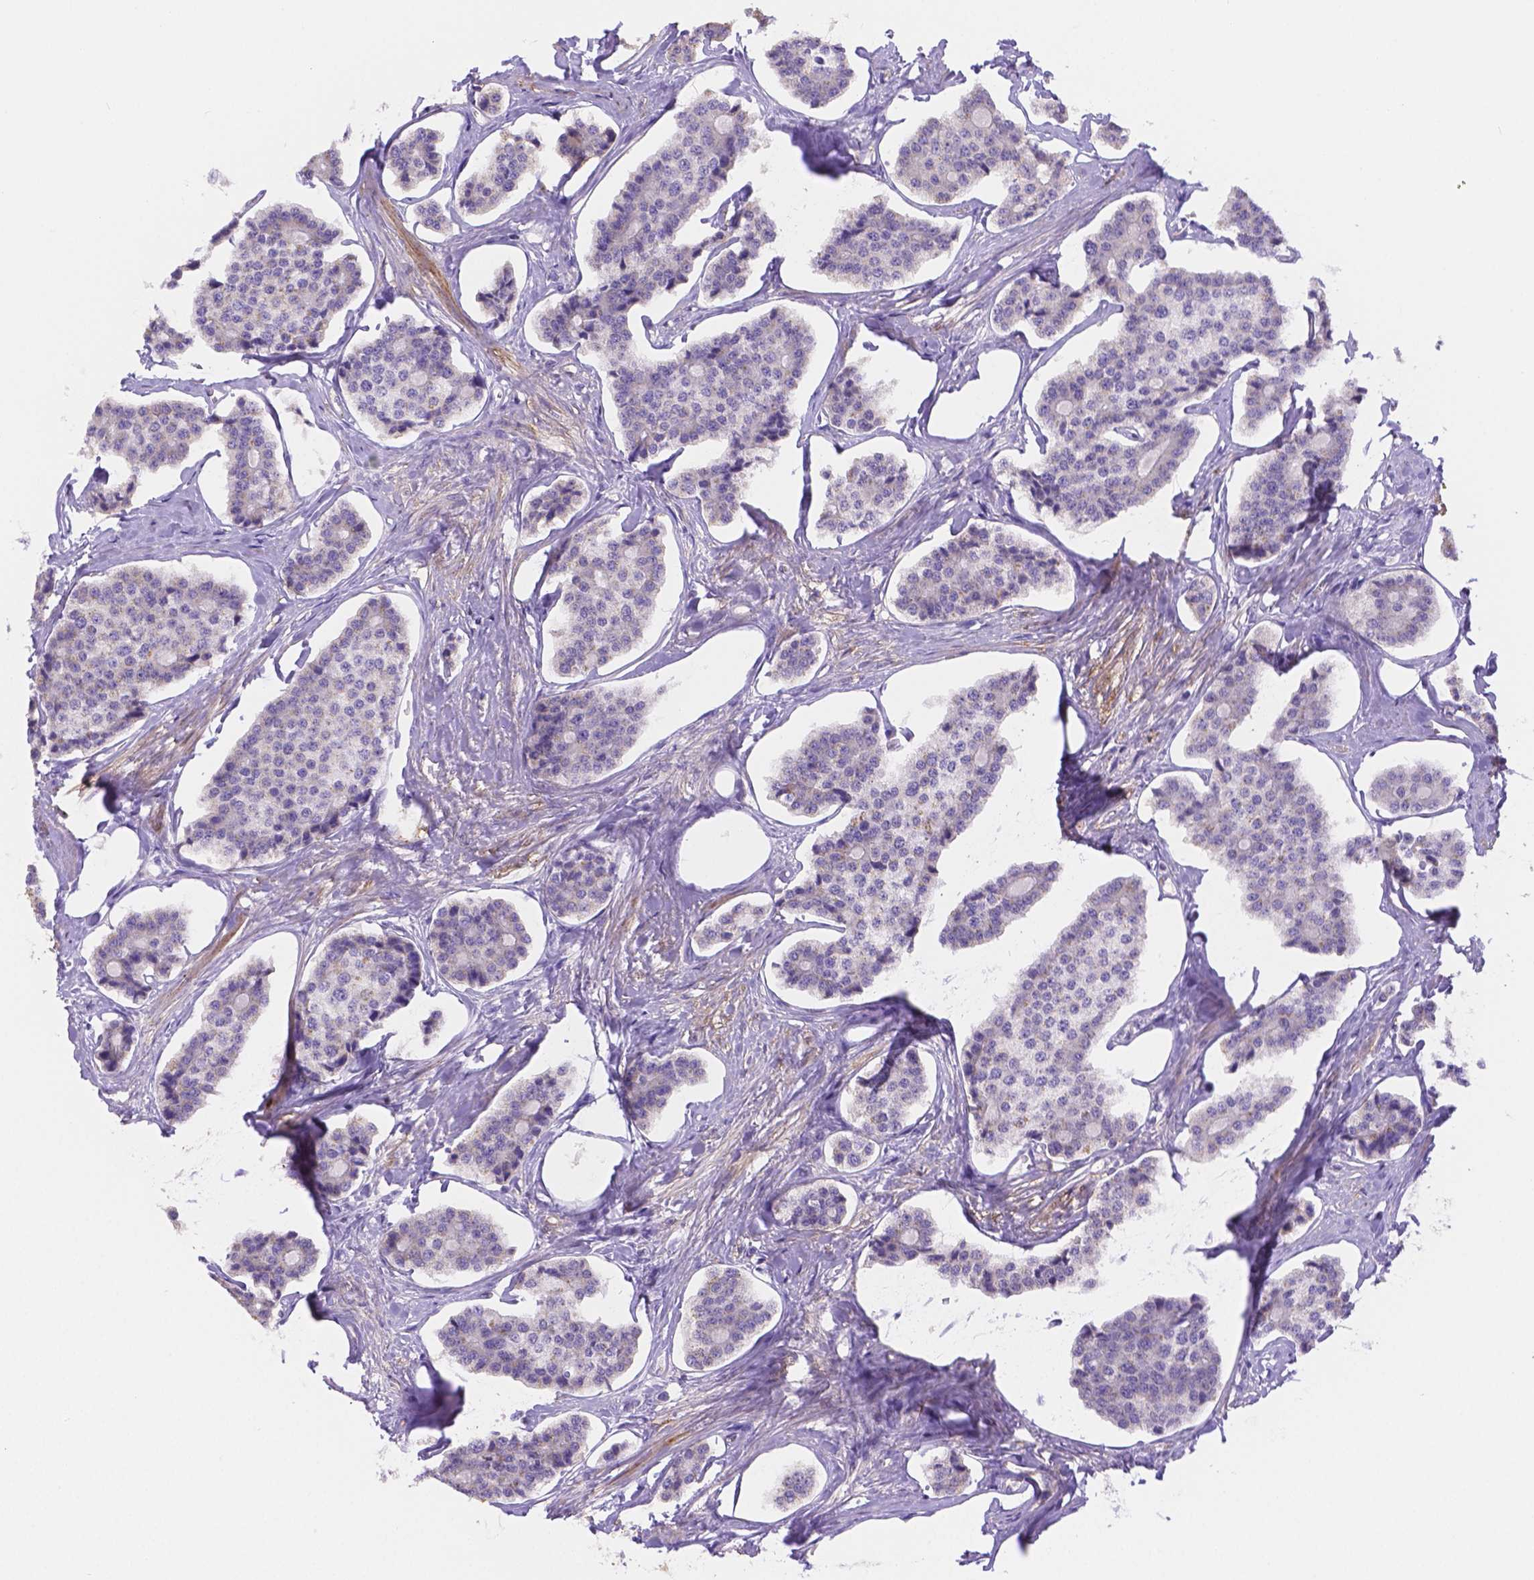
{"staining": {"intensity": "negative", "quantity": "none", "location": "none"}, "tissue": "carcinoid", "cell_type": "Tumor cells", "image_type": "cancer", "snomed": [{"axis": "morphology", "description": "Carcinoid, malignant, NOS"}, {"axis": "topography", "description": "Small intestine"}], "caption": "Tumor cells show no significant protein staining in malignant carcinoid.", "gene": "NXPE2", "patient": {"sex": "female", "age": 65}}